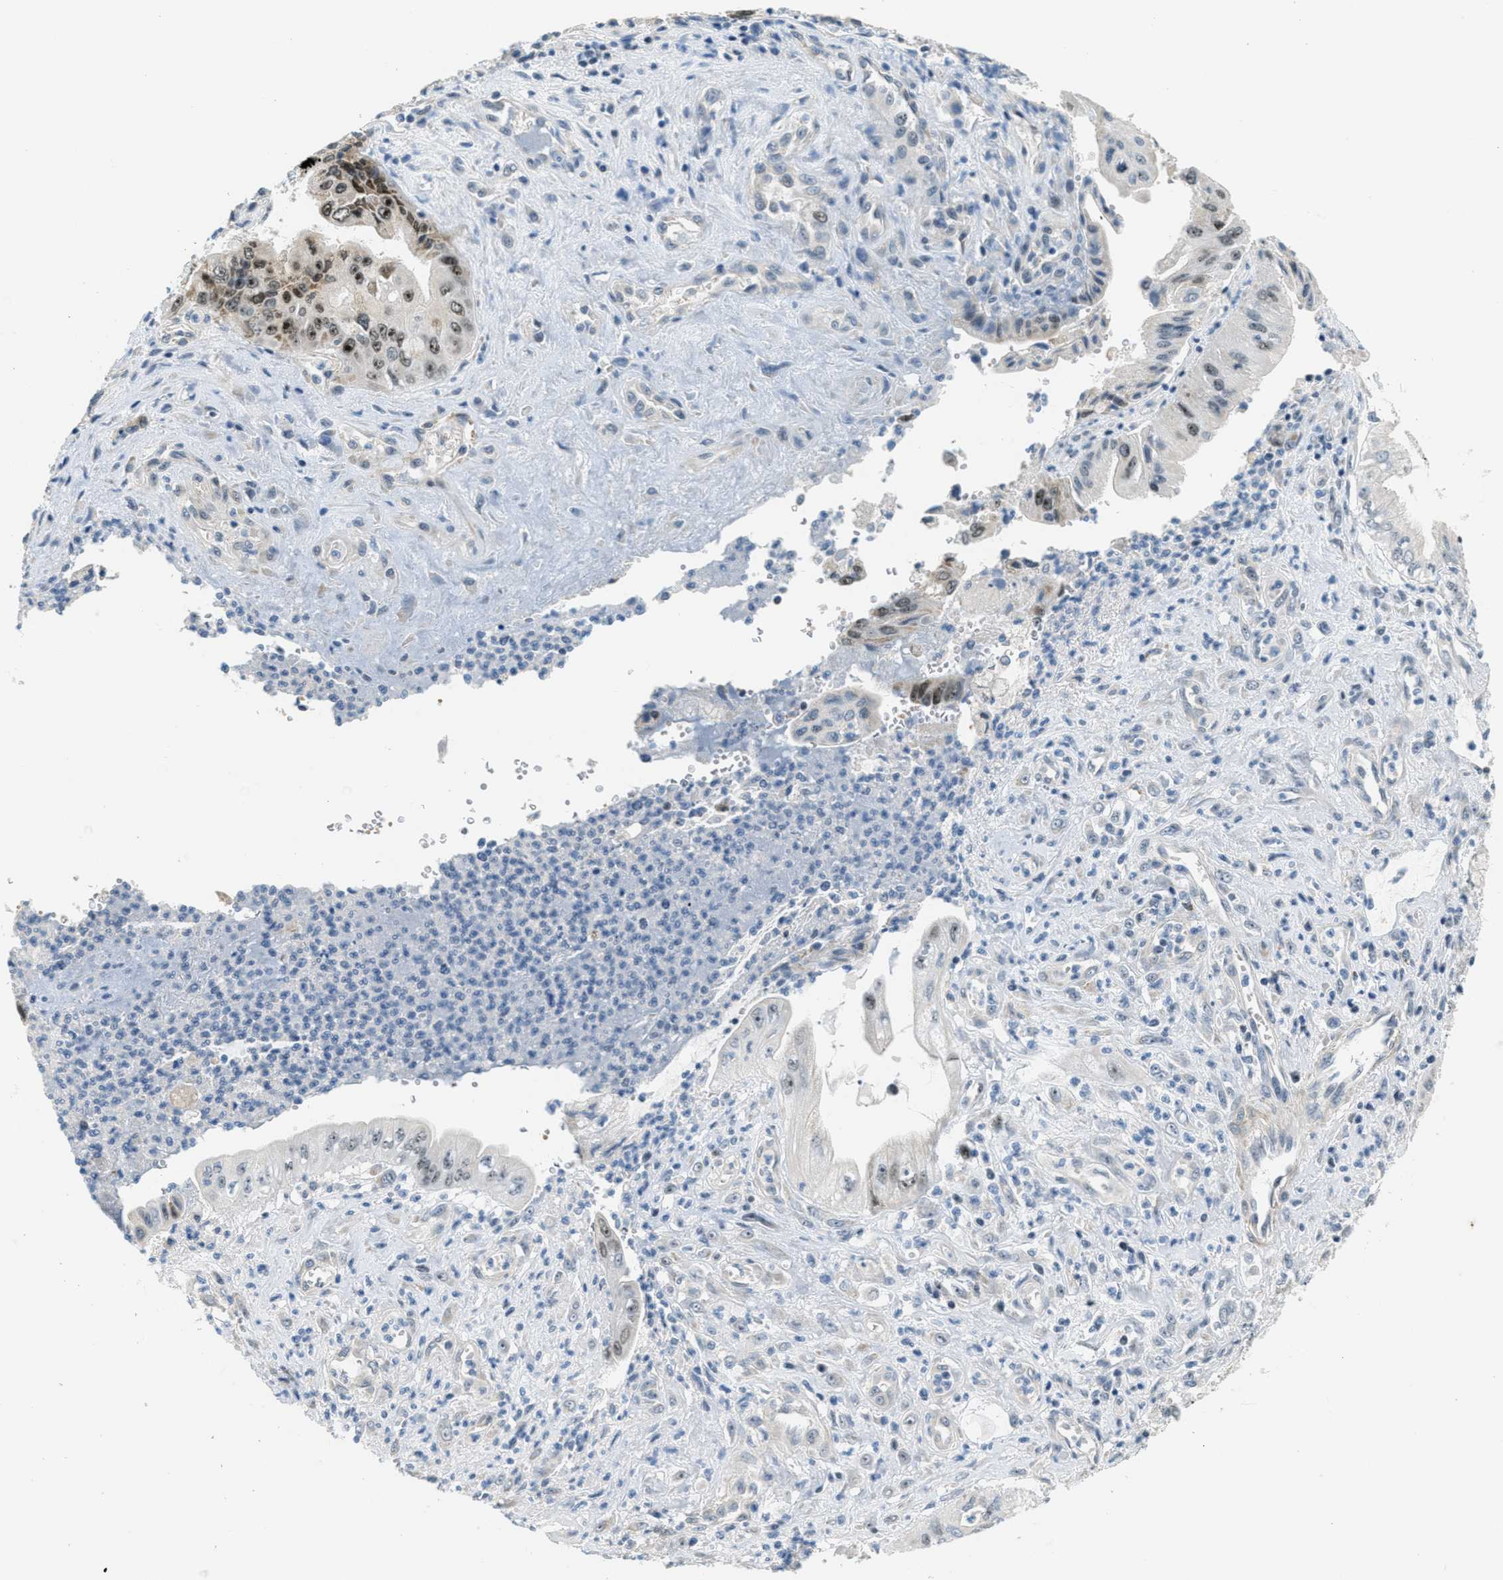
{"staining": {"intensity": "moderate", "quantity": "25%-75%", "location": "nuclear"}, "tissue": "pancreatic cancer", "cell_type": "Tumor cells", "image_type": "cancer", "snomed": [{"axis": "morphology", "description": "Adenocarcinoma, NOS"}, {"axis": "topography", "description": "Pancreas"}], "caption": "A histopathology image of pancreatic cancer (adenocarcinoma) stained for a protein reveals moderate nuclear brown staining in tumor cells. (Brightfield microscopy of DAB IHC at high magnification).", "gene": "DDX47", "patient": {"sex": "female", "age": 73}}